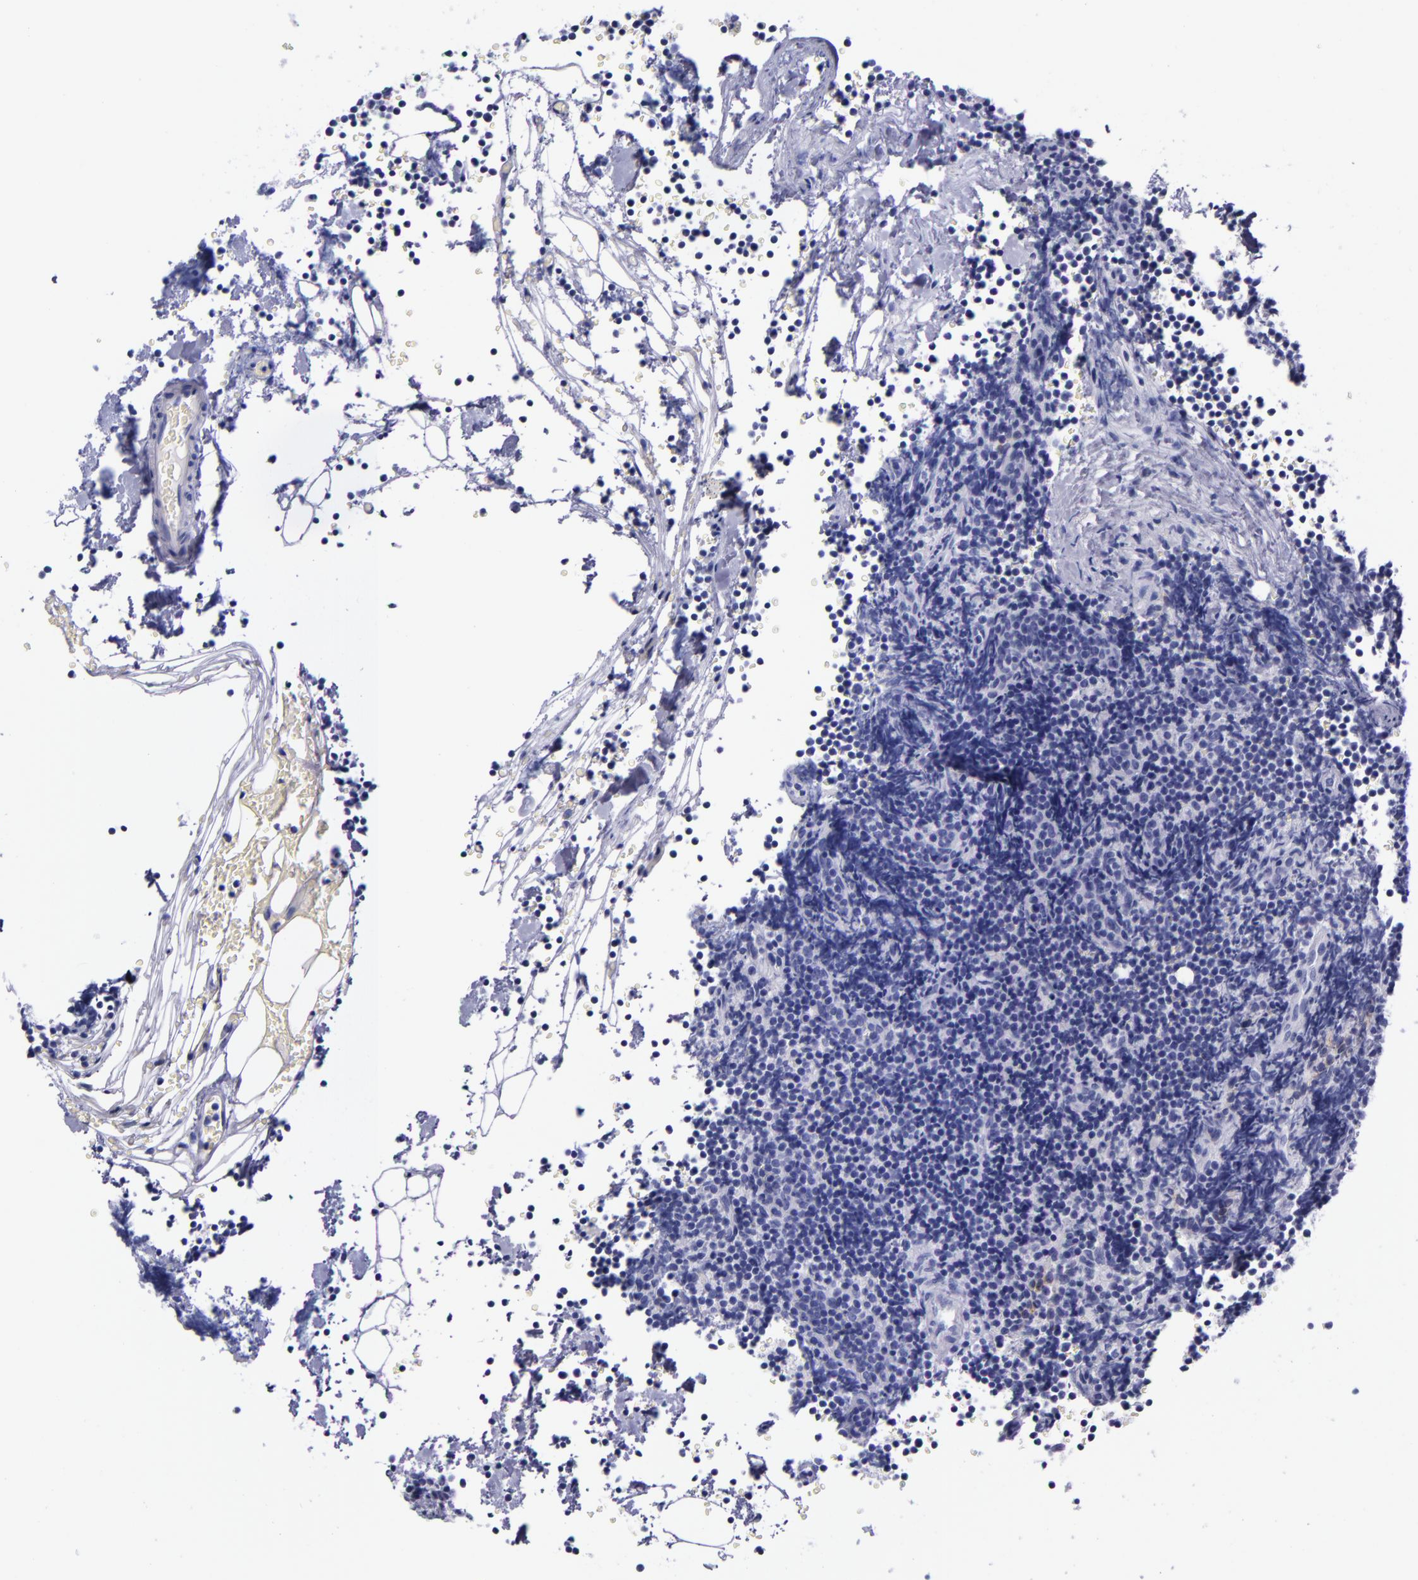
{"staining": {"intensity": "negative", "quantity": "none", "location": "none"}, "tissue": "lymphoma", "cell_type": "Tumor cells", "image_type": "cancer", "snomed": [{"axis": "morphology", "description": "Malignant lymphoma, non-Hodgkin's type, High grade"}, {"axis": "topography", "description": "Lymph node"}], "caption": "A high-resolution histopathology image shows immunohistochemistry staining of lymphoma, which exhibits no significant expression in tumor cells. (IHC, brightfield microscopy, high magnification).", "gene": "SV2A", "patient": {"sex": "female", "age": 58}}